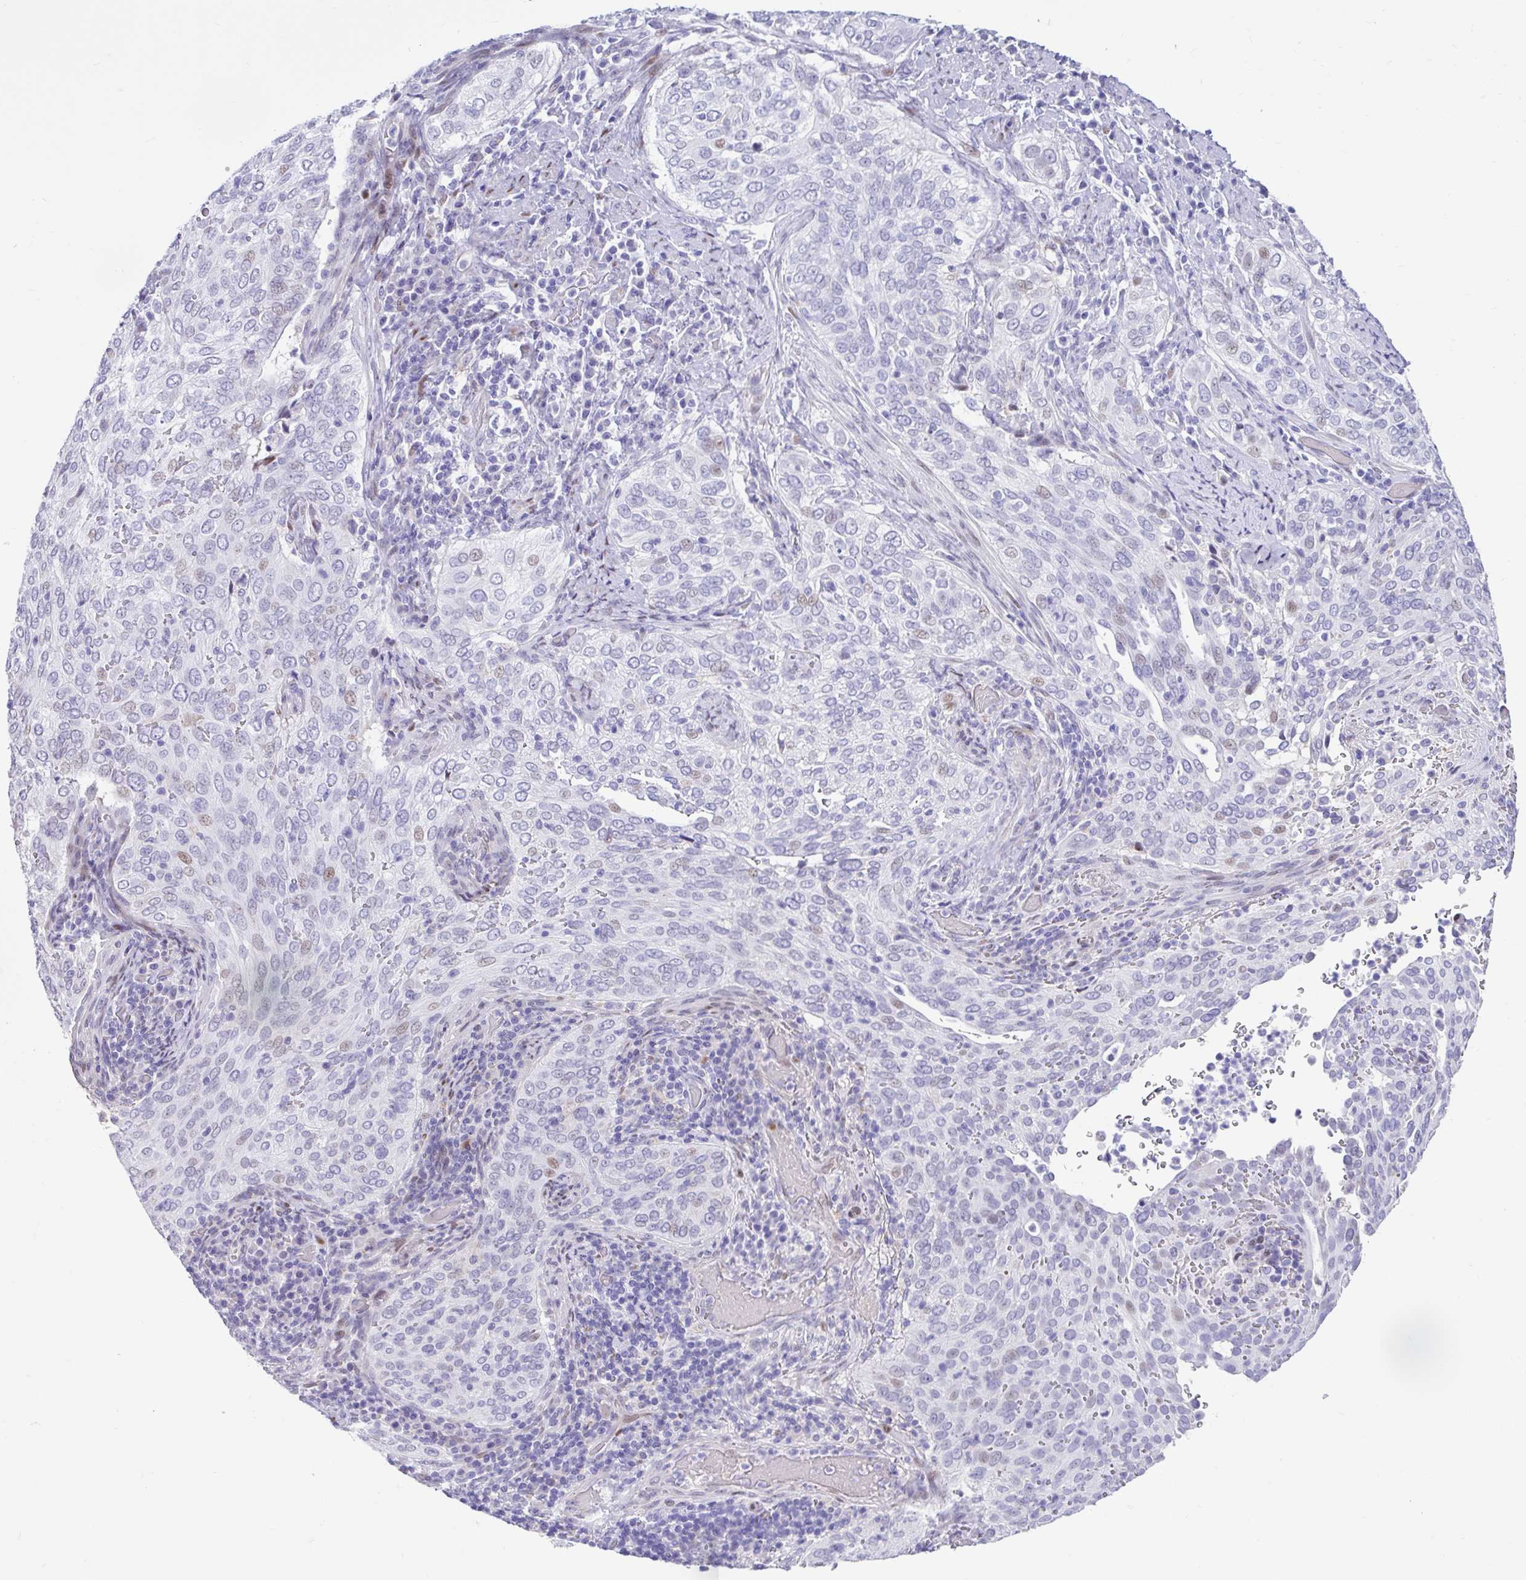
{"staining": {"intensity": "negative", "quantity": "none", "location": "none"}, "tissue": "cervical cancer", "cell_type": "Tumor cells", "image_type": "cancer", "snomed": [{"axis": "morphology", "description": "Squamous cell carcinoma, NOS"}, {"axis": "topography", "description": "Cervix"}], "caption": "Immunohistochemistry of cervical cancer (squamous cell carcinoma) reveals no expression in tumor cells.", "gene": "NHLH2", "patient": {"sex": "female", "age": 38}}